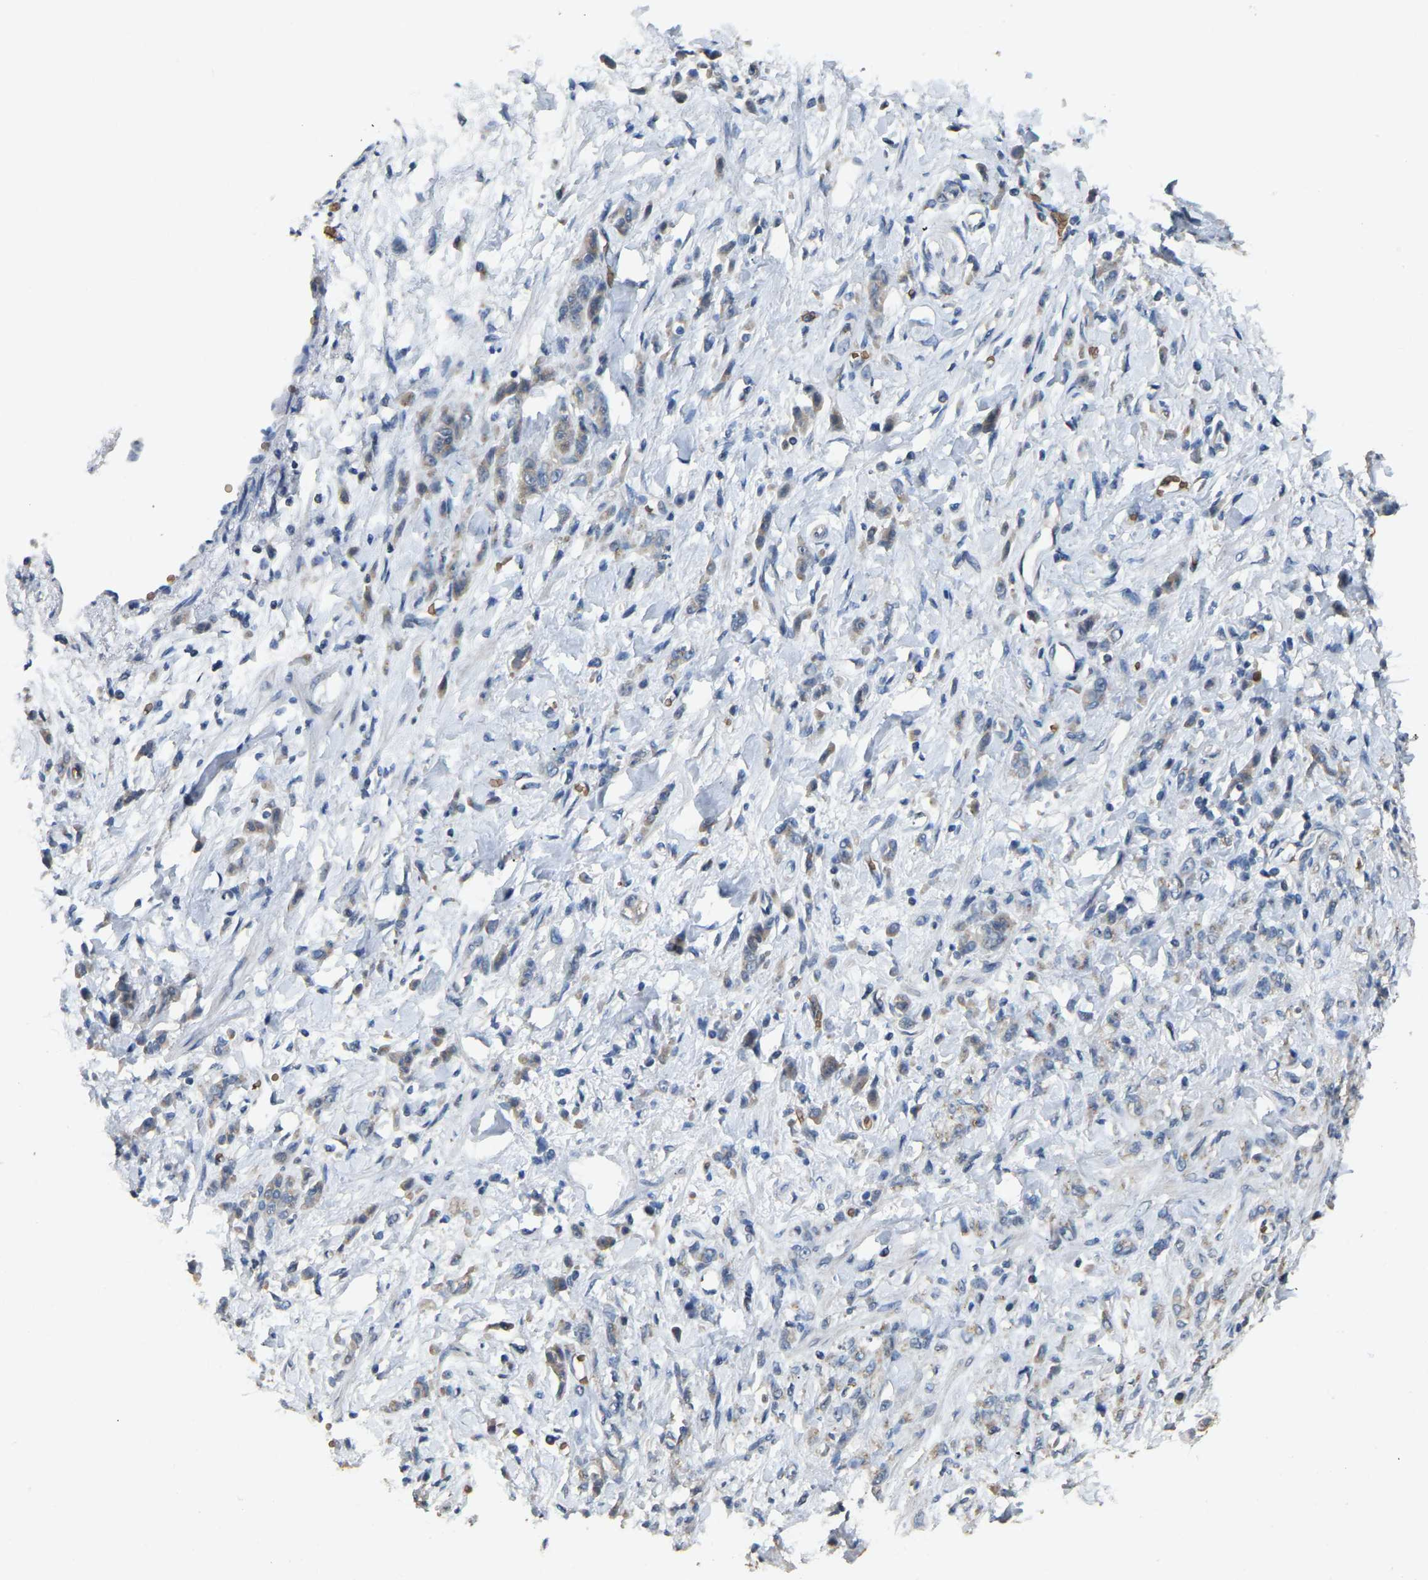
{"staining": {"intensity": "weak", "quantity": "25%-75%", "location": "cytoplasmic/membranous"}, "tissue": "stomach cancer", "cell_type": "Tumor cells", "image_type": "cancer", "snomed": [{"axis": "morphology", "description": "Normal tissue, NOS"}, {"axis": "morphology", "description": "Adenocarcinoma, NOS"}, {"axis": "topography", "description": "Stomach"}], "caption": "Immunohistochemical staining of stomach cancer (adenocarcinoma) reveals low levels of weak cytoplasmic/membranous positivity in about 25%-75% of tumor cells. The staining is performed using DAB brown chromogen to label protein expression. The nuclei are counter-stained blue using hematoxylin.", "gene": "CFAP298", "patient": {"sex": "male", "age": 82}}